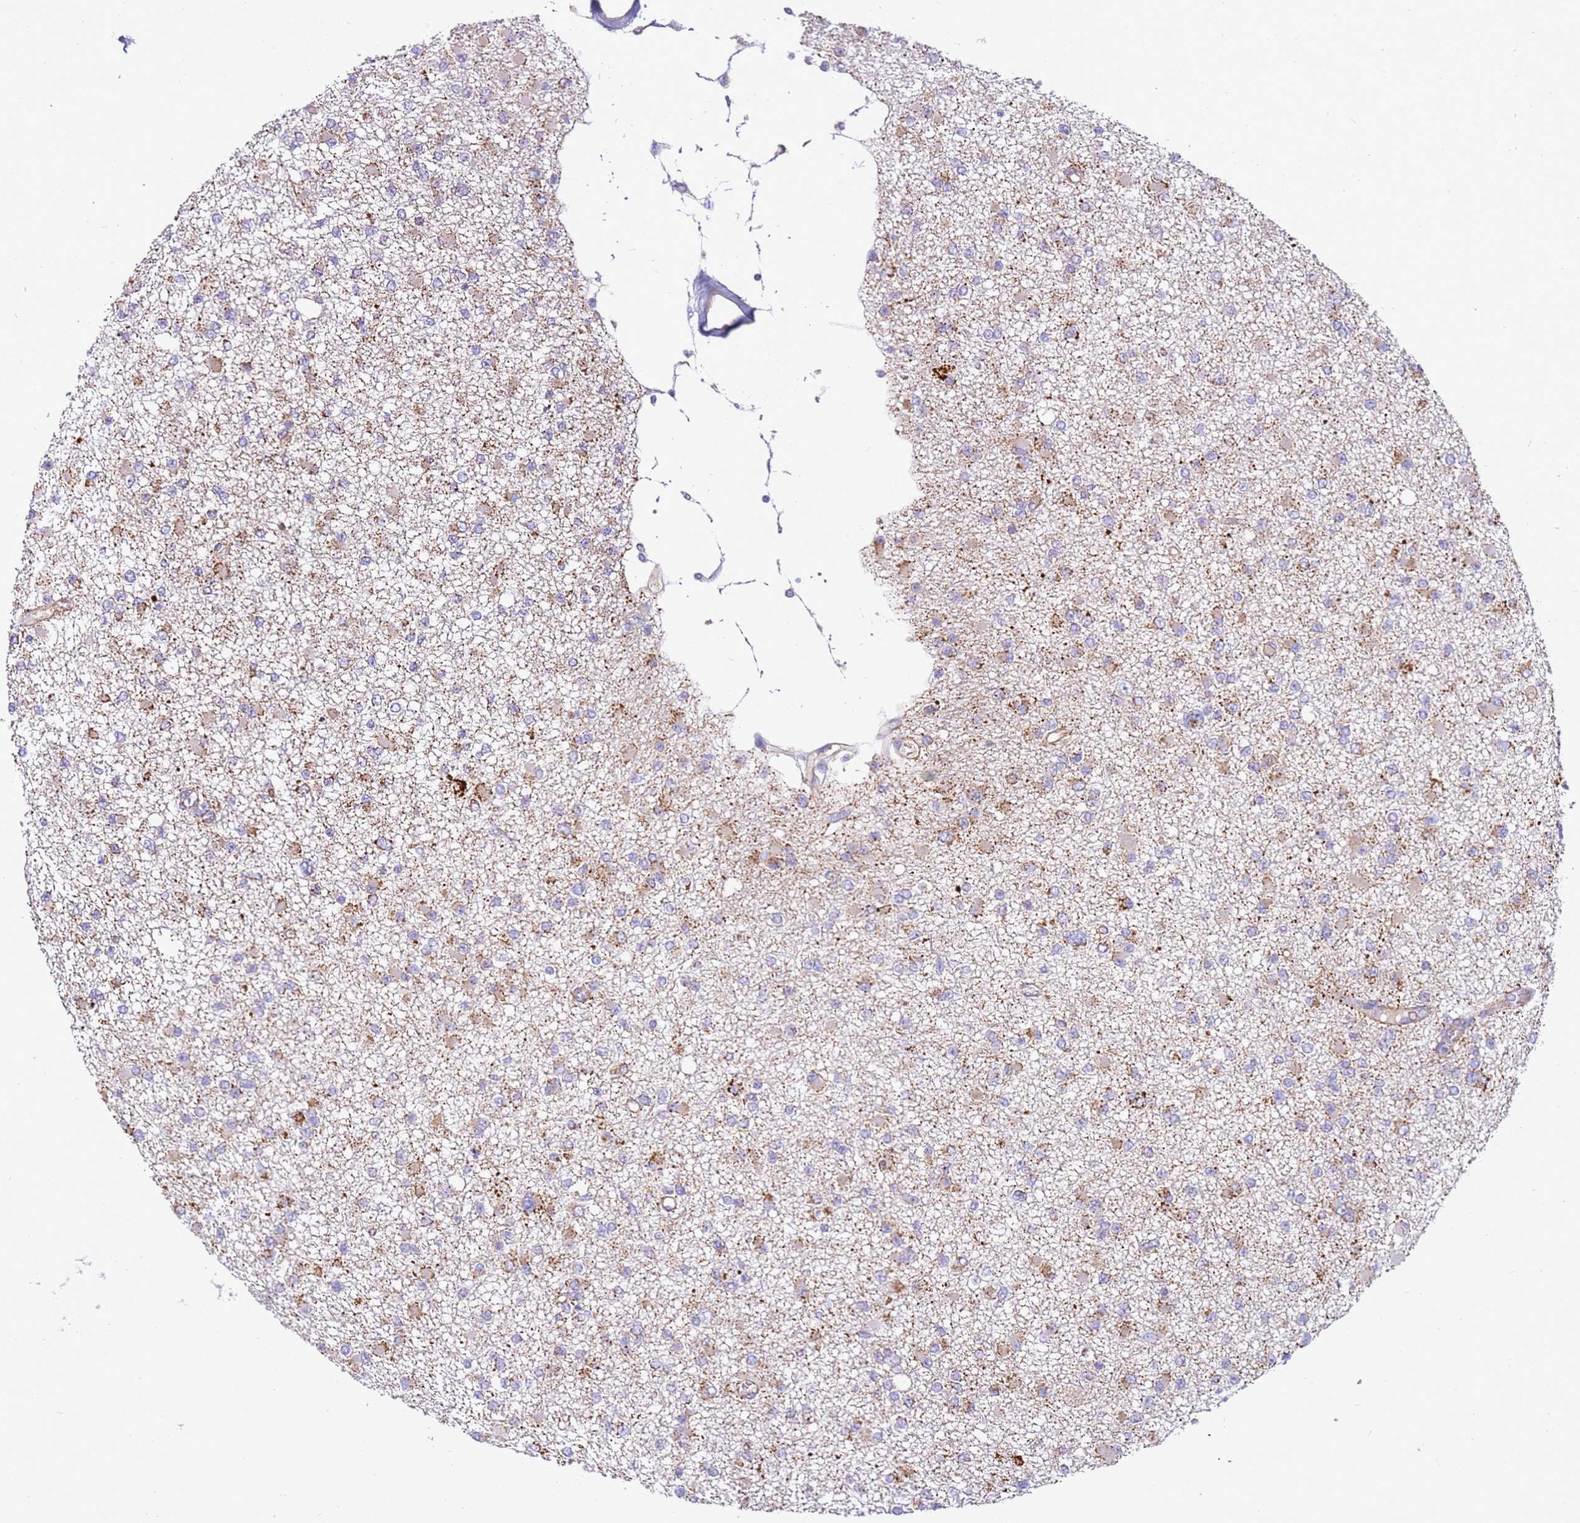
{"staining": {"intensity": "moderate", "quantity": "<25%", "location": "cytoplasmic/membranous"}, "tissue": "glioma", "cell_type": "Tumor cells", "image_type": "cancer", "snomed": [{"axis": "morphology", "description": "Glioma, malignant, Low grade"}, {"axis": "topography", "description": "Brain"}], "caption": "Immunohistochemical staining of malignant glioma (low-grade) demonstrates moderate cytoplasmic/membranous protein expression in about <25% of tumor cells.", "gene": "MRPL20", "patient": {"sex": "female", "age": 22}}